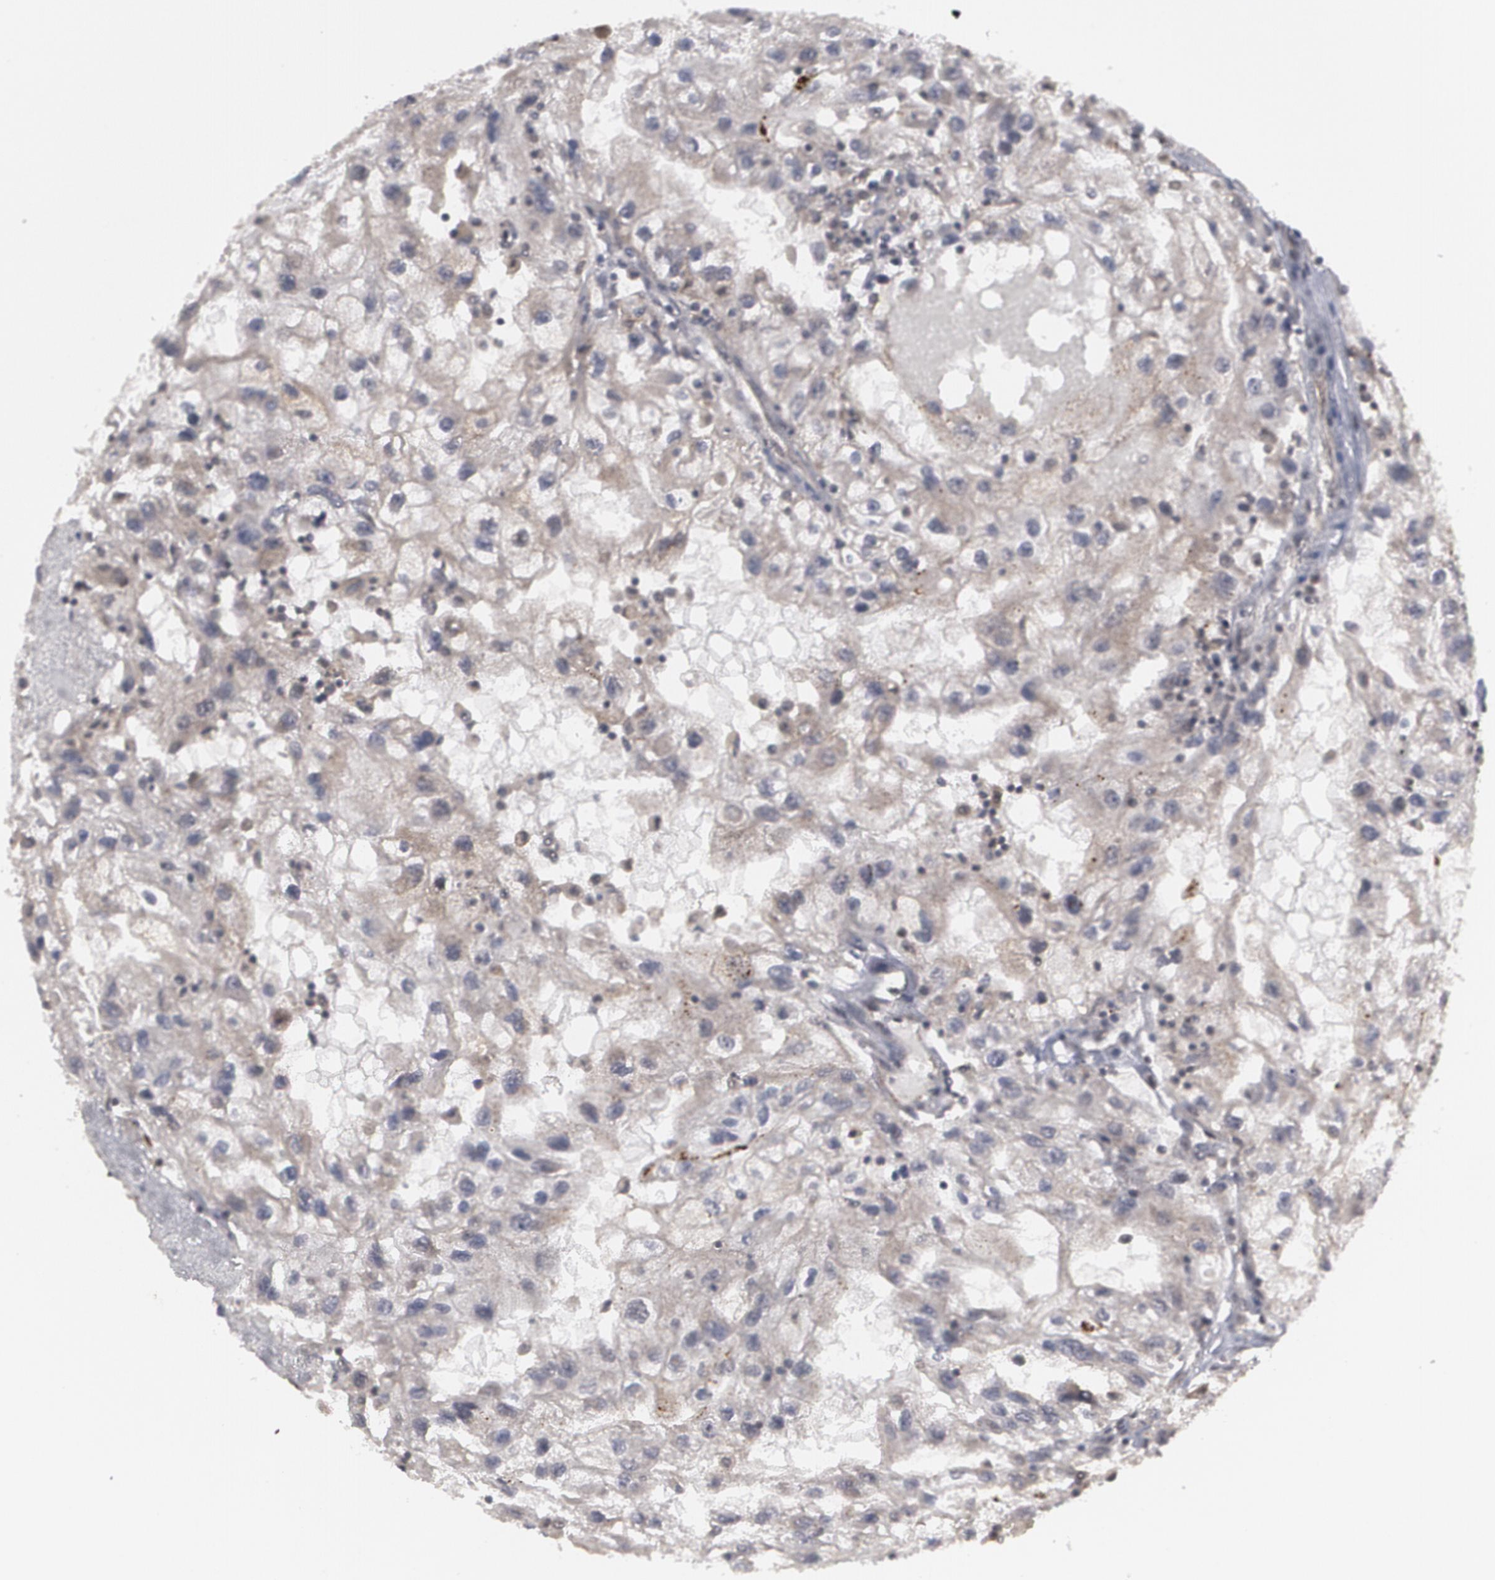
{"staining": {"intensity": "weak", "quantity": ">75%", "location": "nuclear"}, "tissue": "renal cancer", "cell_type": "Tumor cells", "image_type": "cancer", "snomed": [{"axis": "morphology", "description": "Normal tissue, NOS"}, {"axis": "morphology", "description": "Adenocarcinoma, NOS"}, {"axis": "topography", "description": "Kidney"}], "caption": "Immunohistochemistry (IHC) micrograph of human renal adenocarcinoma stained for a protein (brown), which displays low levels of weak nuclear staining in about >75% of tumor cells.", "gene": "INTS6", "patient": {"sex": "male", "age": 71}}